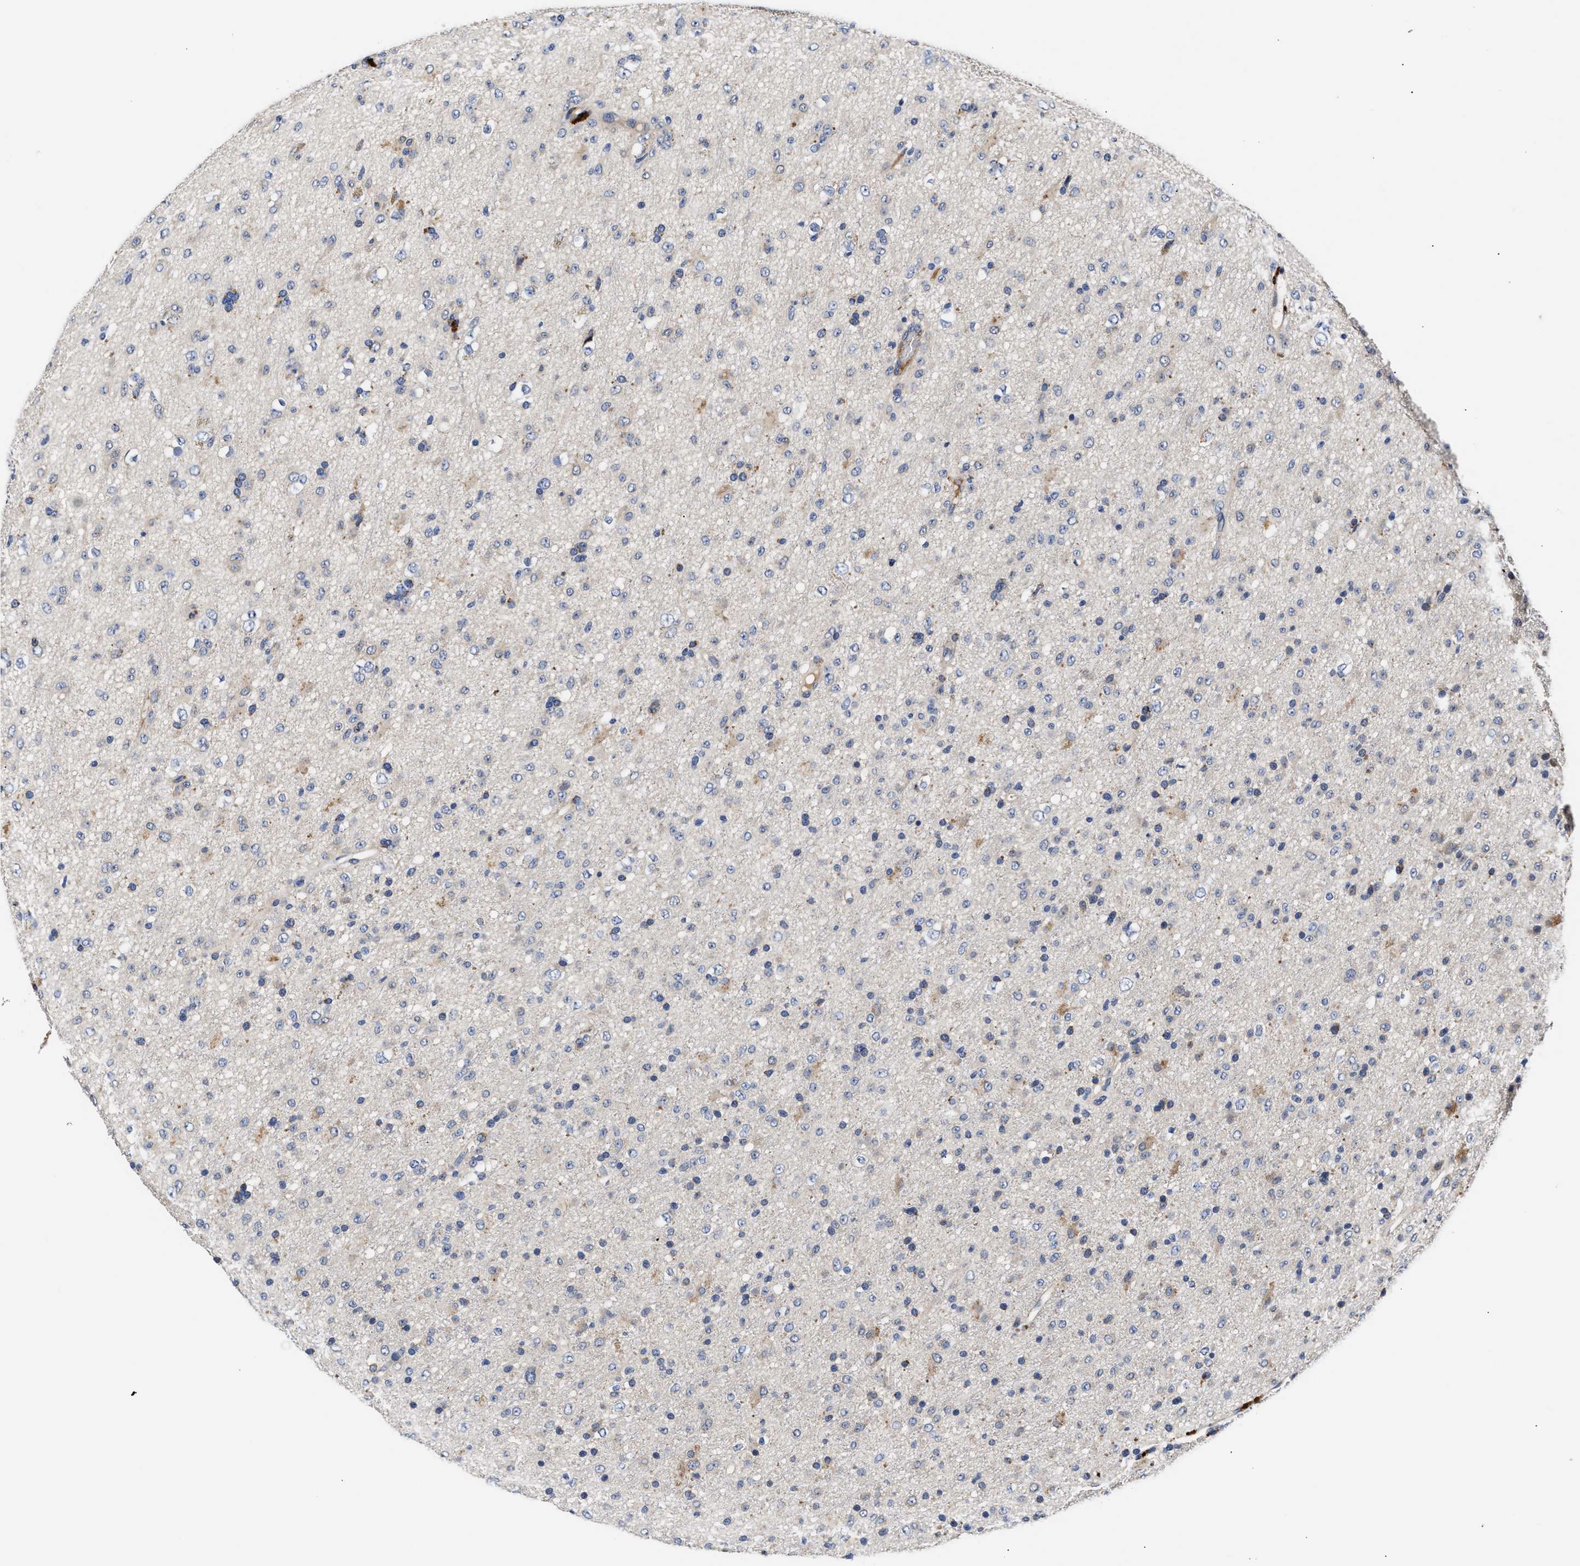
{"staining": {"intensity": "negative", "quantity": "none", "location": "none"}, "tissue": "glioma", "cell_type": "Tumor cells", "image_type": "cancer", "snomed": [{"axis": "morphology", "description": "Glioma, malignant, Low grade"}, {"axis": "topography", "description": "Brain"}], "caption": "This is a photomicrograph of immunohistochemistry (IHC) staining of glioma, which shows no staining in tumor cells.", "gene": "CCDC146", "patient": {"sex": "male", "age": 65}}